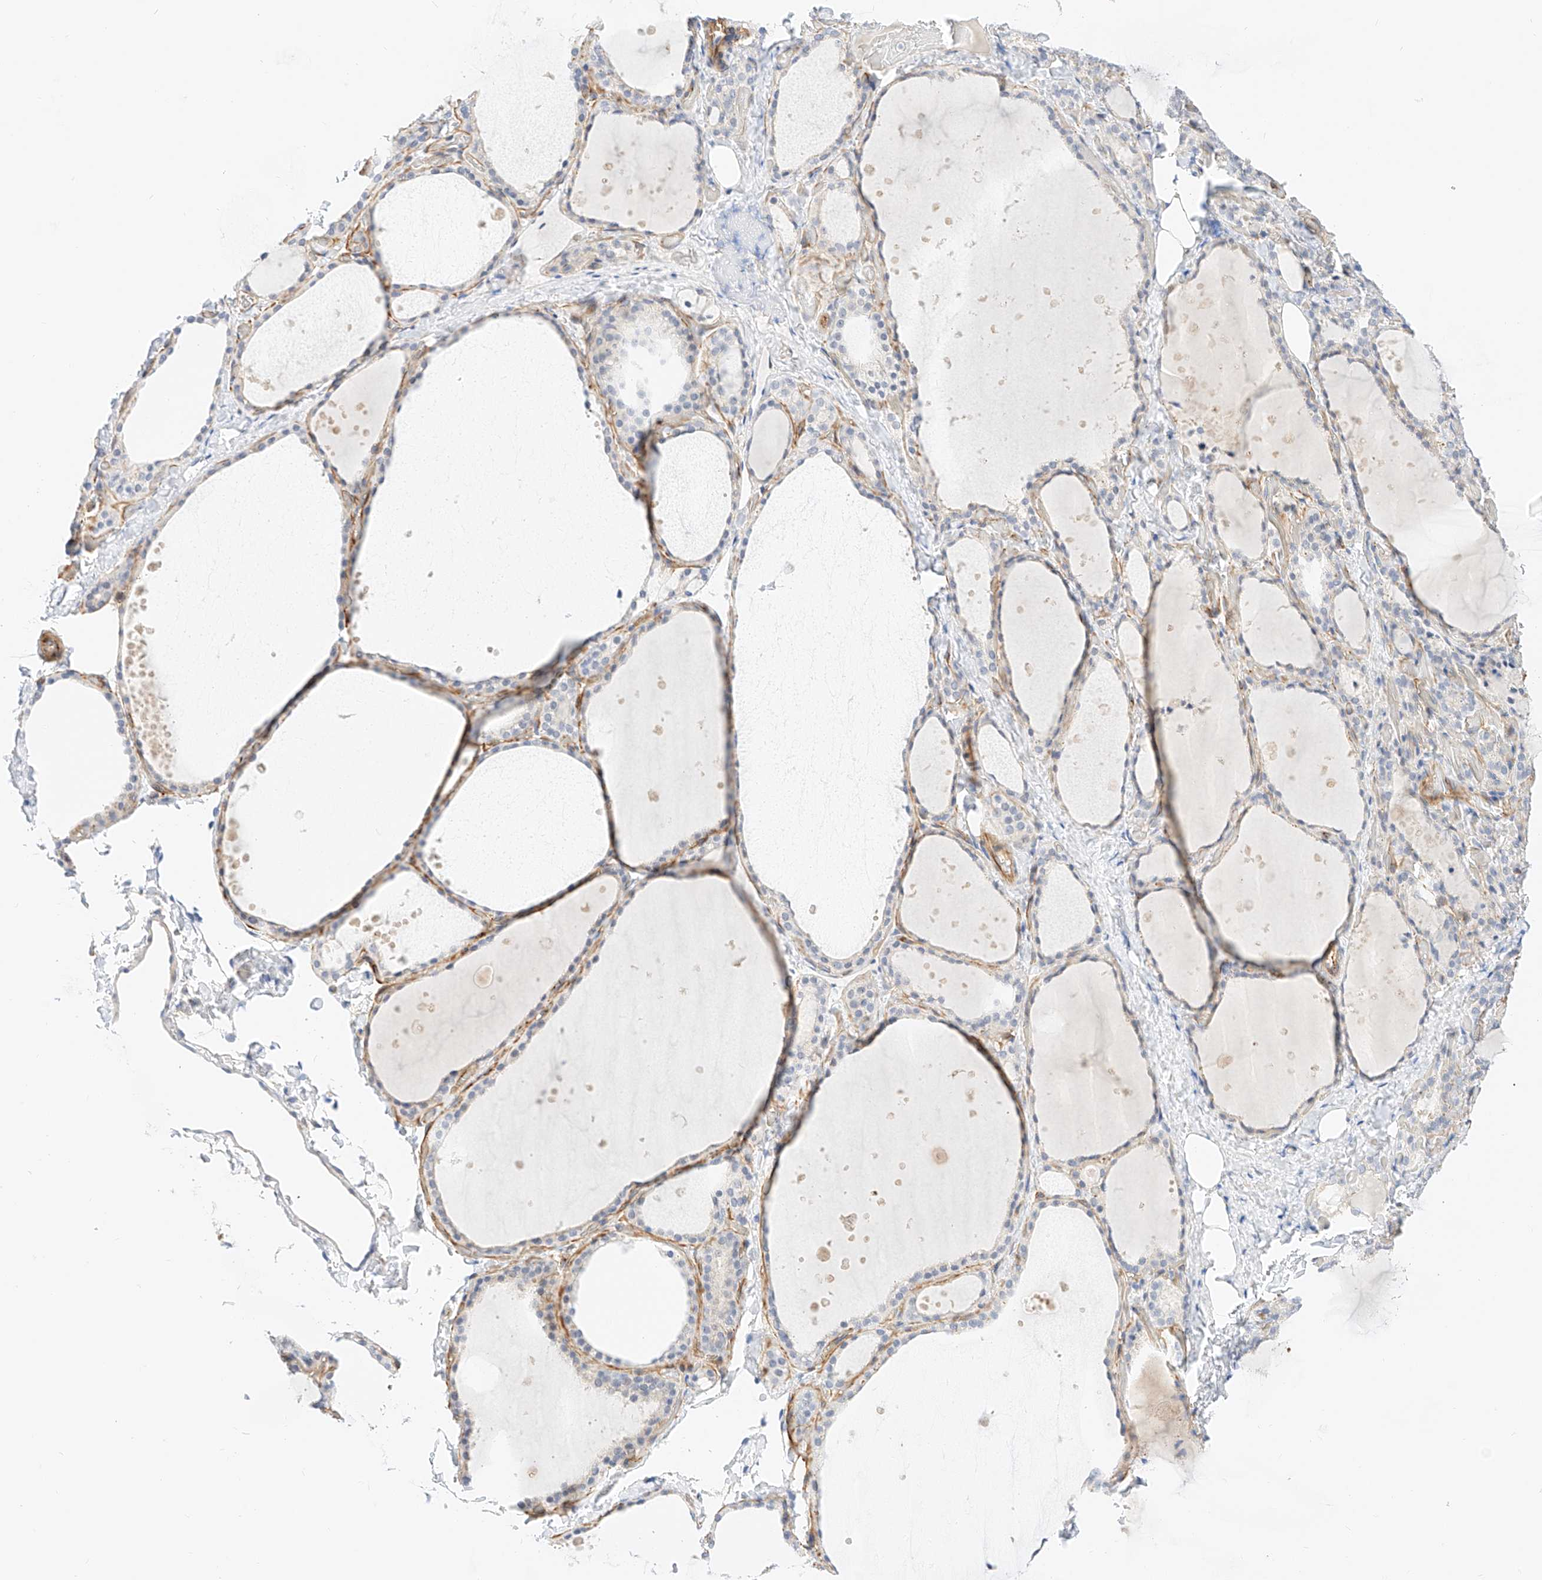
{"staining": {"intensity": "negative", "quantity": "none", "location": "none"}, "tissue": "thyroid gland", "cell_type": "Glandular cells", "image_type": "normal", "snomed": [{"axis": "morphology", "description": "Normal tissue, NOS"}, {"axis": "topography", "description": "Thyroid gland"}], "caption": "DAB (3,3'-diaminobenzidine) immunohistochemical staining of unremarkable thyroid gland displays no significant positivity in glandular cells. (Immunohistochemistry (ihc), brightfield microscopy, high magnification).", "gene": "CDCP2", "patient": {"sex": "female", "age": 44}}